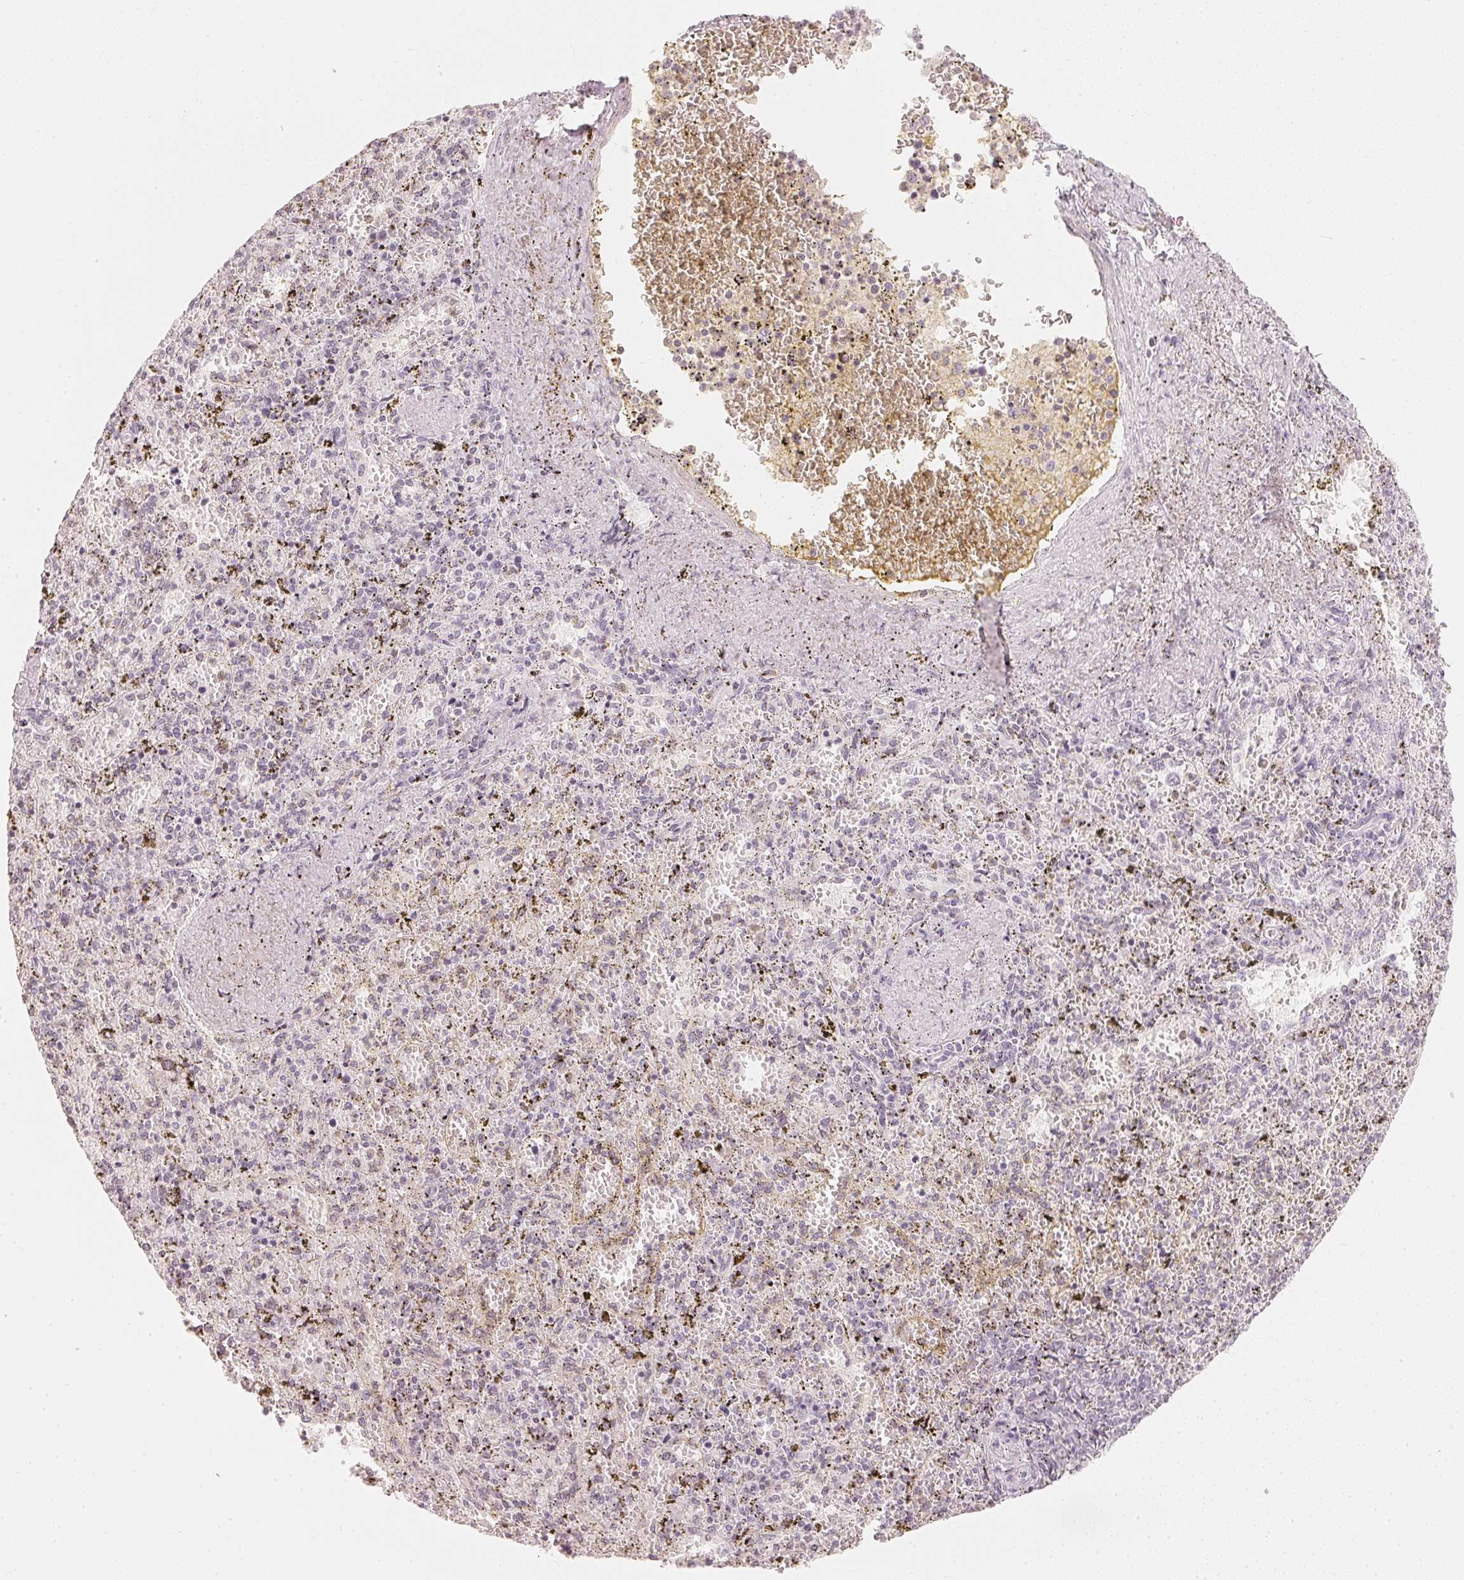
{"staining": {"intensity": "negative", "quantity": "none", "location": "none"}, "tissue": "spleen", "cell_type": "Cells in red pulp", "image_type": "normal", "snomed": [{"axis": "morphology", "description": "Normal tissue, NOS"}, {"axis": "topography", "description": "Spleen"}], "caption": "High power microscopy image of an immunohistochemistry (IHC) micrograph of benign spleen, revealing no significant positivity in cells in red pulp.", "gene": "SLC22A8", "patient": {"sex": "female", "age": 50}}